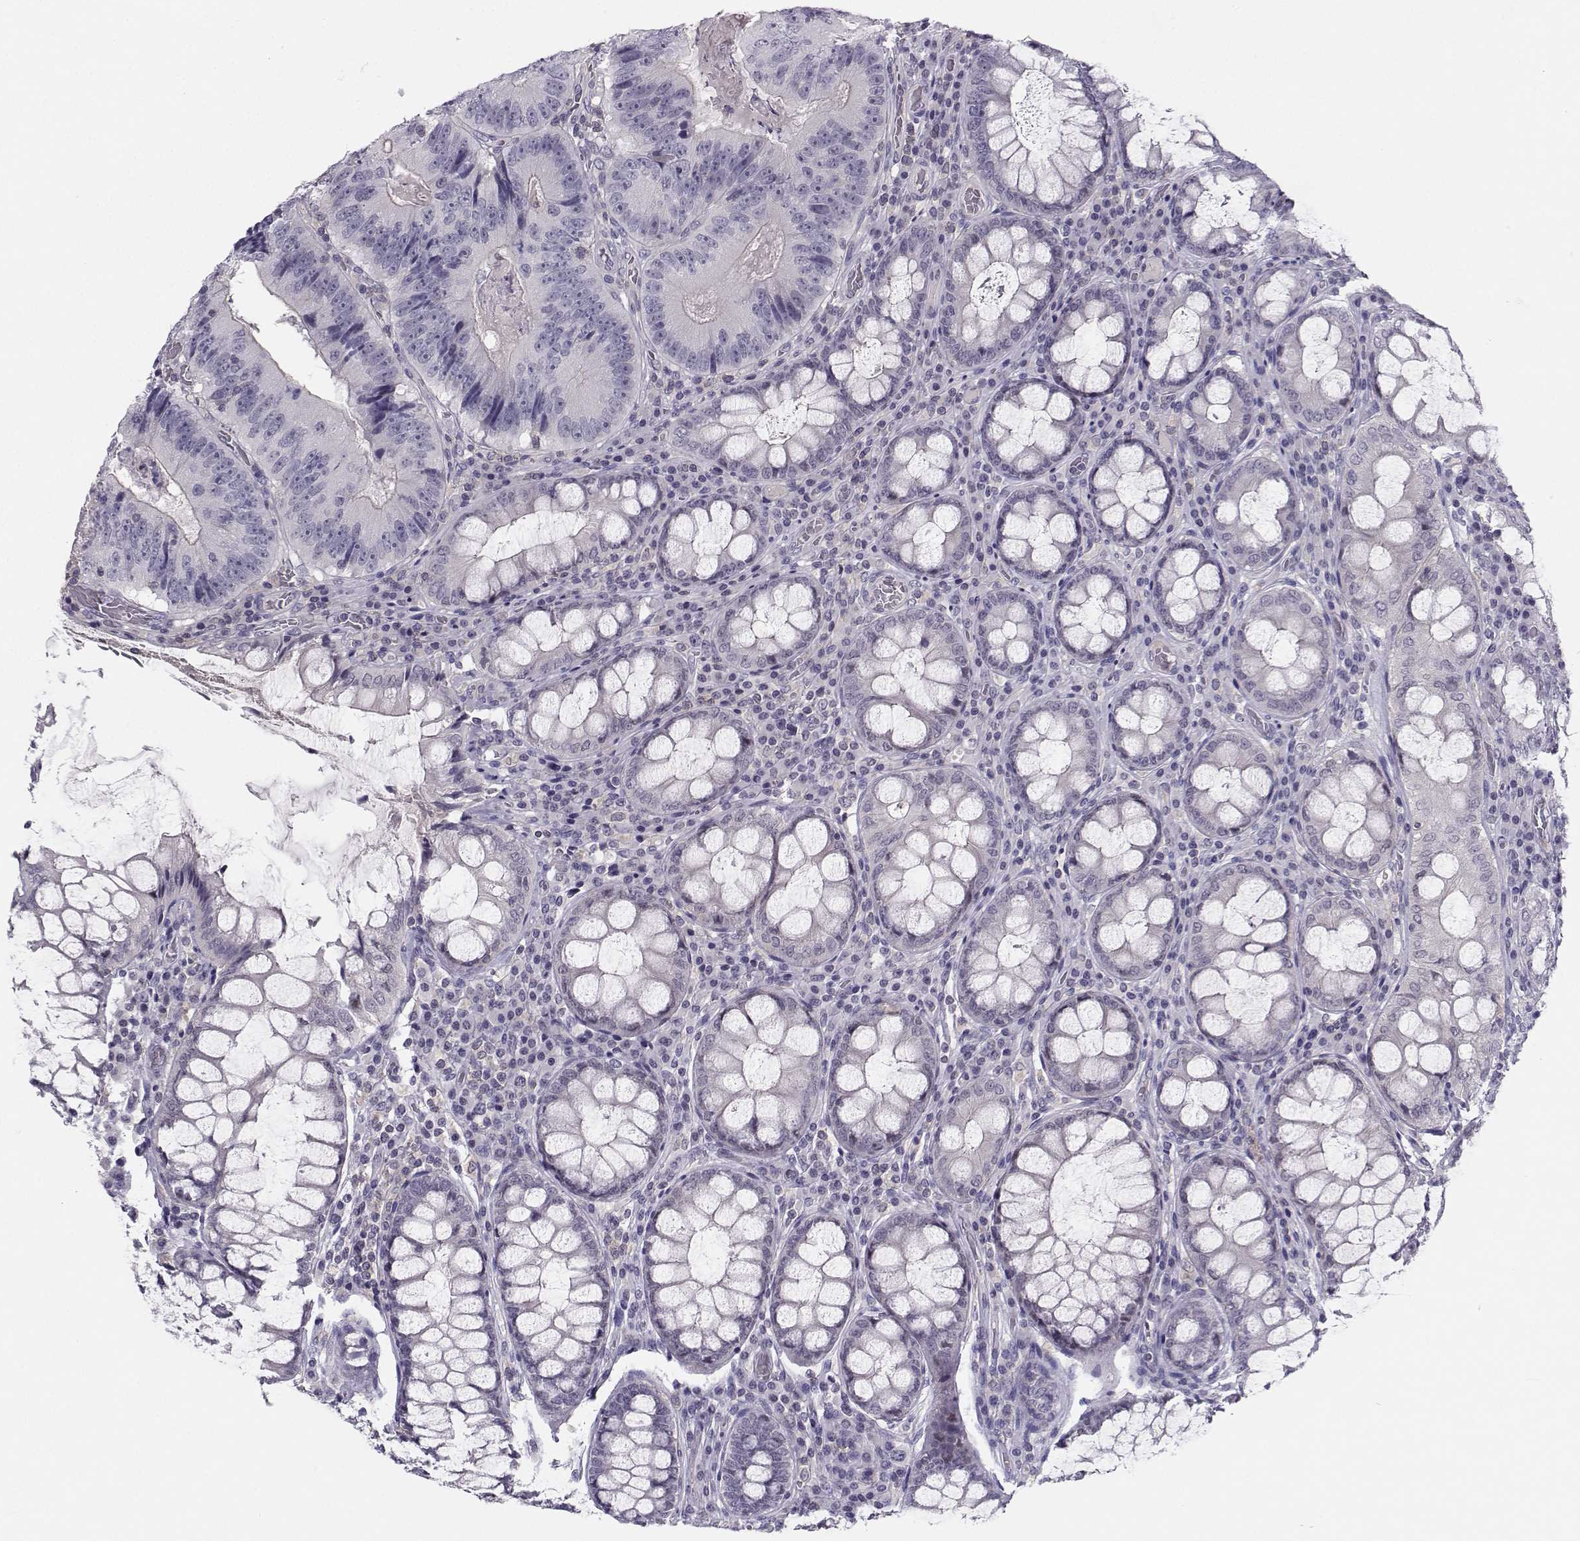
{"staining": {"intensity": "negative", "quantity": "none", "location": "none"}, "tissue": "colorectal cancer", "cell_type": "Tumor cells", "image_type": "cancer", "snomed": [{"axis": "morphology", "description": "Adenocarcinoma, NOS"}, {"axis": "topography", "description": "Colon"}], "caption": "Immunohistochemical staining of human colorectal cancer demonstrates no significant positivity in tumor cells.", "gene": "MROH7", "patient": {"sex": "female", "age": 86}}